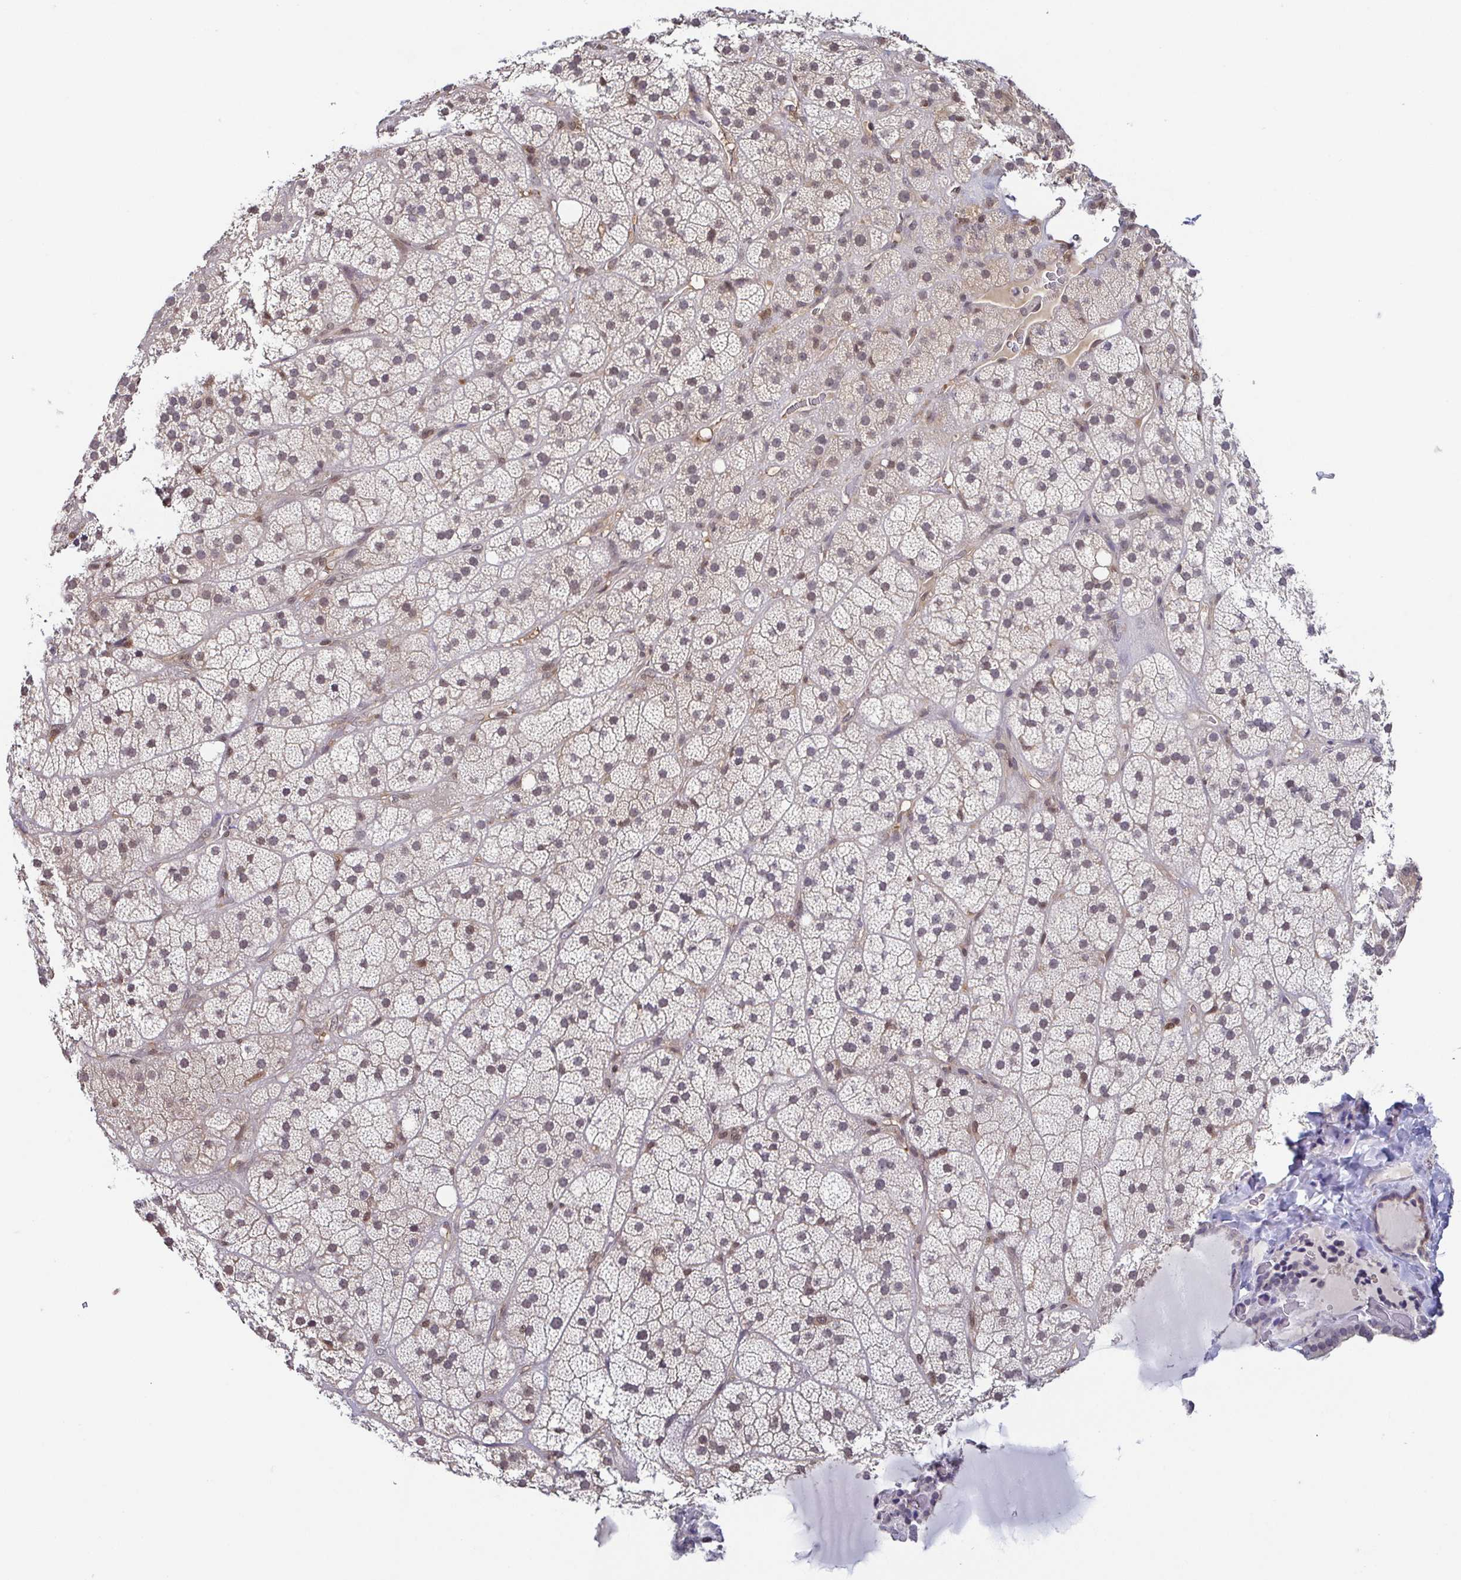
{"staining": {"intensity": "moderate", "quantity": "25%-75%", "location": "cytoplasmic/membranous,nuclear"}, "tissue": "adrenal gland", "cell_type": "Glandular cells", "image_type": "normal", "snomed": [{"axis": "morphology", "description": "Normal tissue, NOS"}, {"axis": "topography", "description": "Adrenal gland"}], "caption": "Protein expression analysis of normal adrenal gland reveals moderate cytoplasmic/membranous,nuclear expression in about 25%-75% of glandular cells.", "gene": "PSMB9", "patient": {"sex": "male", "age": 57}}